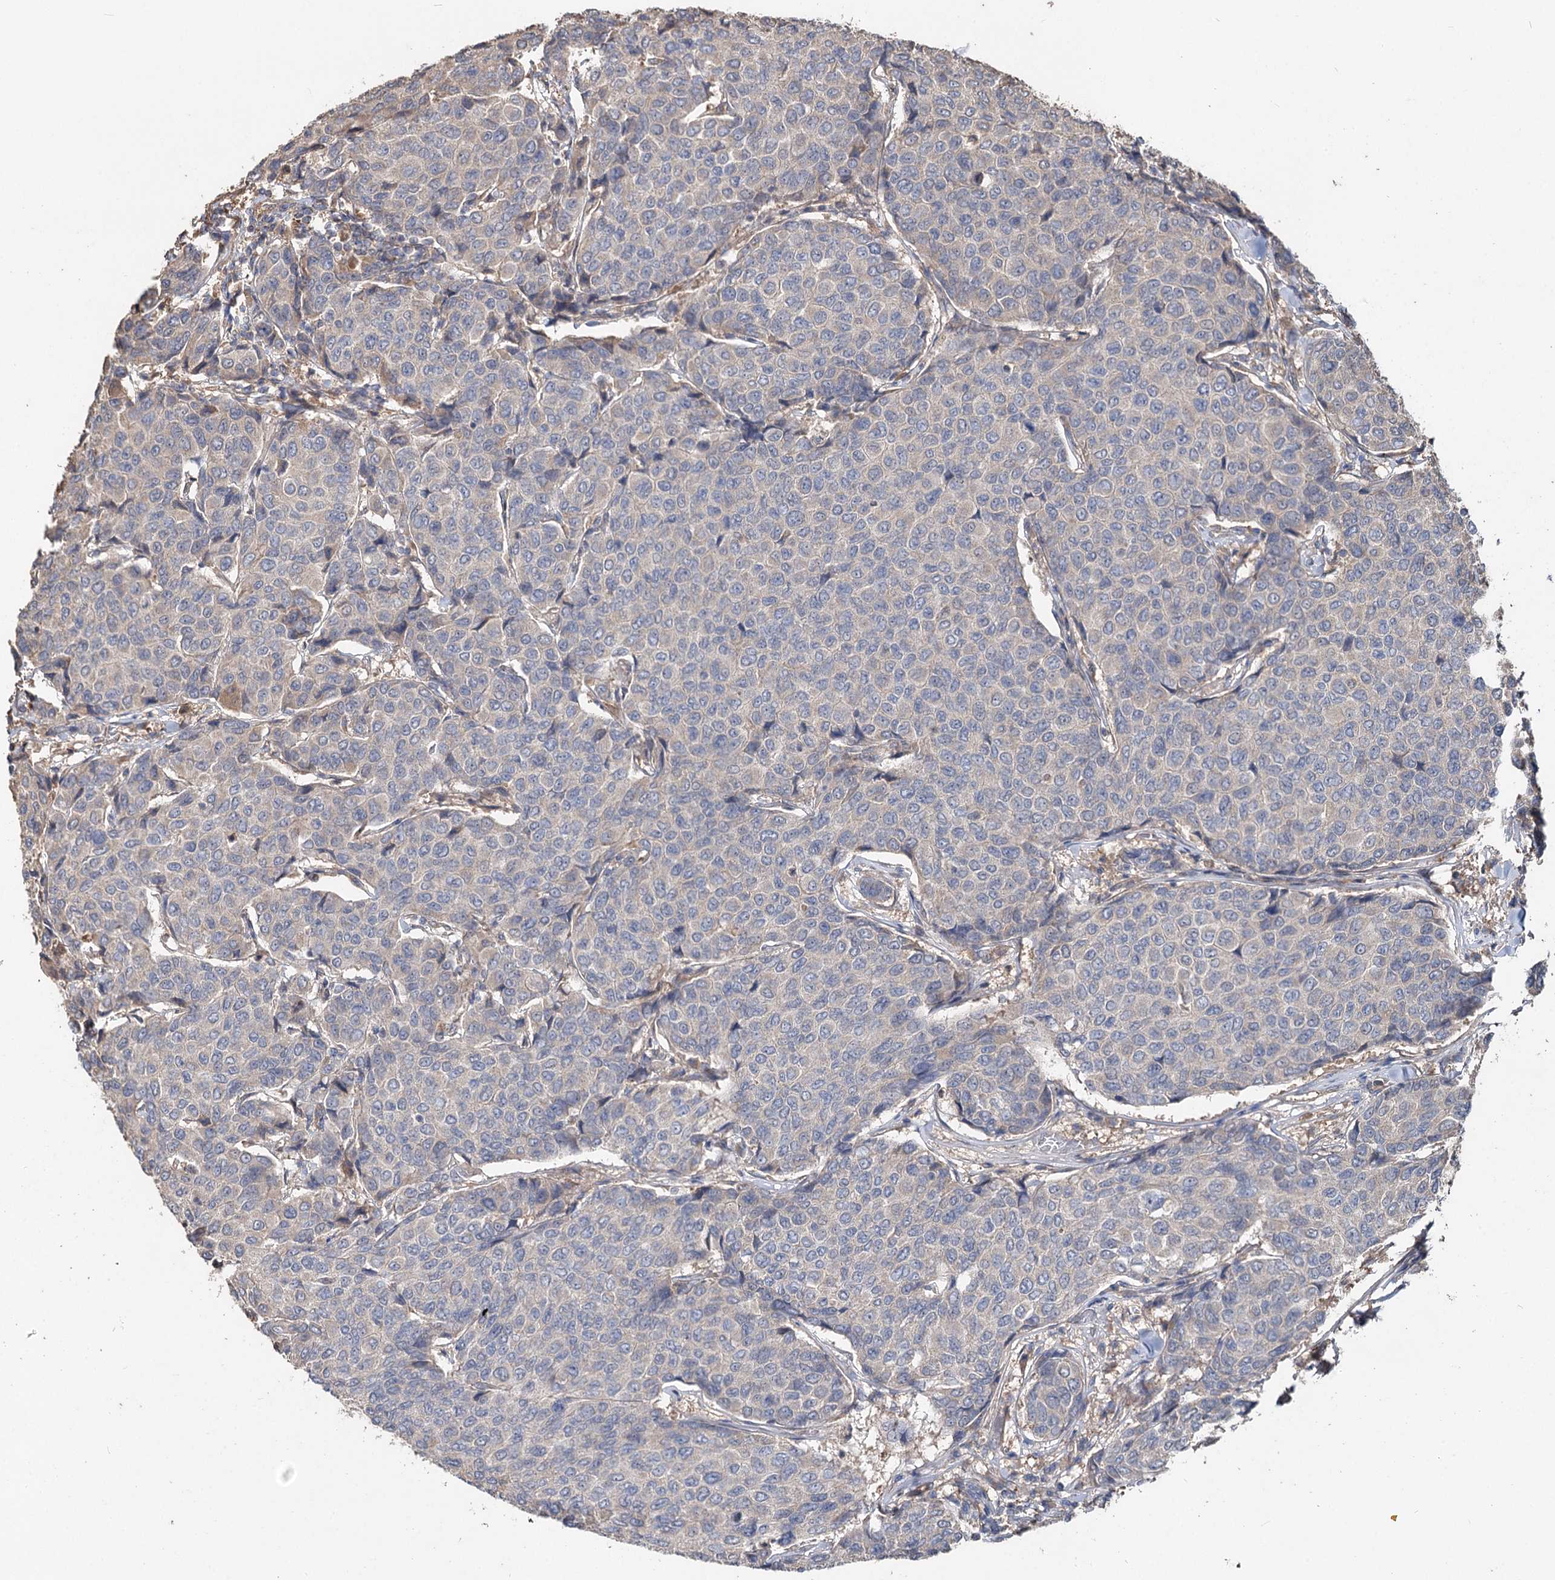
{"staining": {"intensity": "negative", "quantity": "none", "location": "none"}, "tissue": "breast cancer", "cell_type": "Tumor cells", "image_type": "cancer", "snomed": [{"axis": "morphology", "description": "Duct carcinoma"}, {"axis": "topography", "description": "Breast"}], "caption": "Immunohistochemical staining of breast infiltrating ductal carcinoma reveals no significant positivity in tumor cells.", "gene": "SPART", "patient": {"sex": "female", "age": 55}}